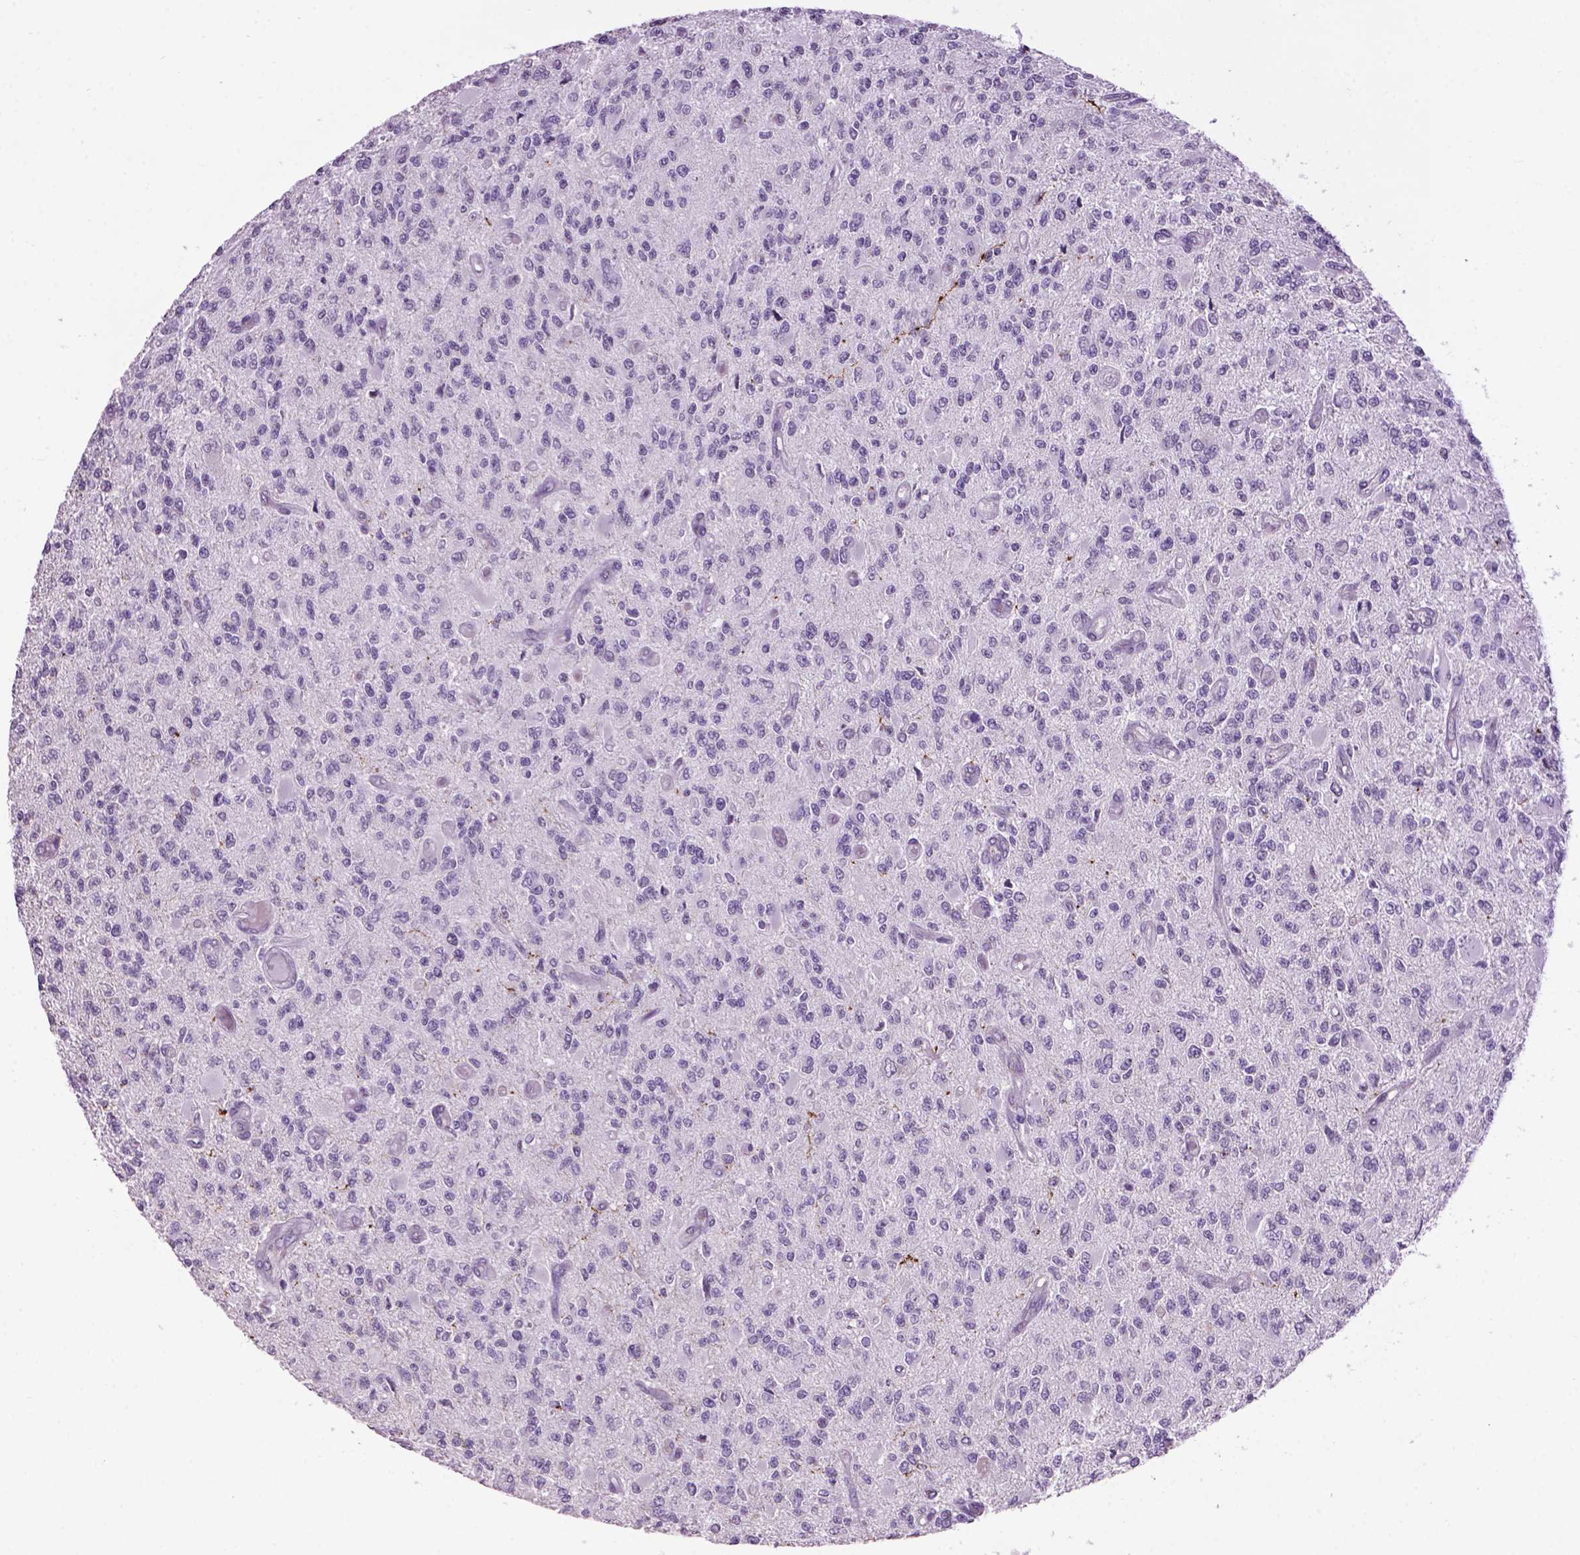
{"staining": {"intensity": "negative", "quantity": "none", "location": "none"}, "tissue": "glioma", "cell_type": "Tumor cells", "image_type": "cancer", "snomed": [{"axis": "morphology", "description": "Glioma, malignant, High grade"}, {"axis": "topography", "description": "Brain"}], "caption": "A high-resolution micrograph shows immunohistochemistry (IHC) staining of glioma, which shows no significant positivity in tumor cells.", "gene": "TH", "patient": {"sex": "female", "age": 63}}